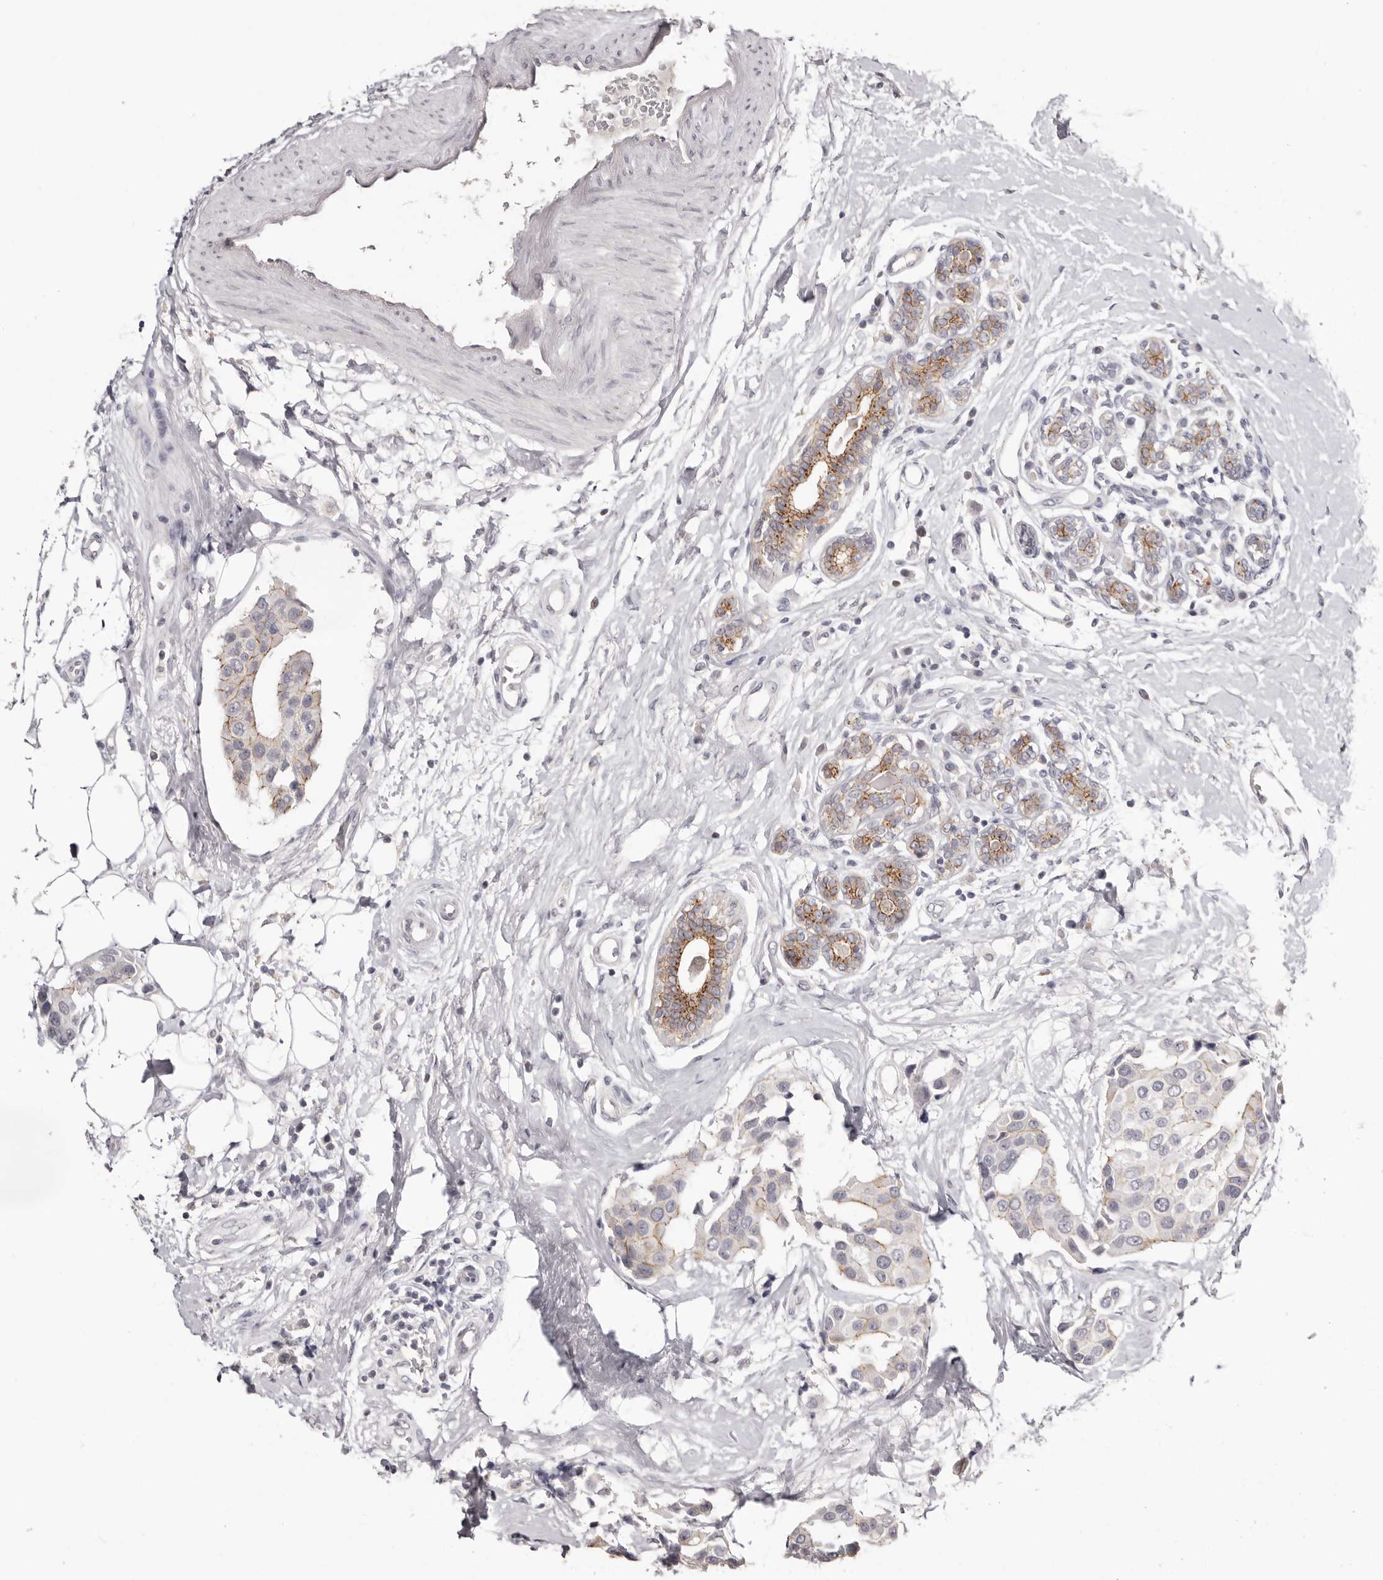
{"staining": {"intensity": "weak", "quantity": "<25%", "location": "cytoplasmic/membranous"}, "tissue": "breast cancer", "cell_type": "Tumor cells", "image_type": "cancer", "snomed": [{"axis": "morphology", "description": "Normal tissue, NOS"}, {"axis": "morphology", "description": "Duct carcinoma"}, {"axis": "topography", "description": "Breast"}], "caption": "A high-resolution photomicrograph shows immunohistochemistry staining of intraductal carcinoma (breast), which demonstrates no significant positivity in tumor cells.", "gene": "PCDHB6", "patient": {"sex": "female", "age": 39}}